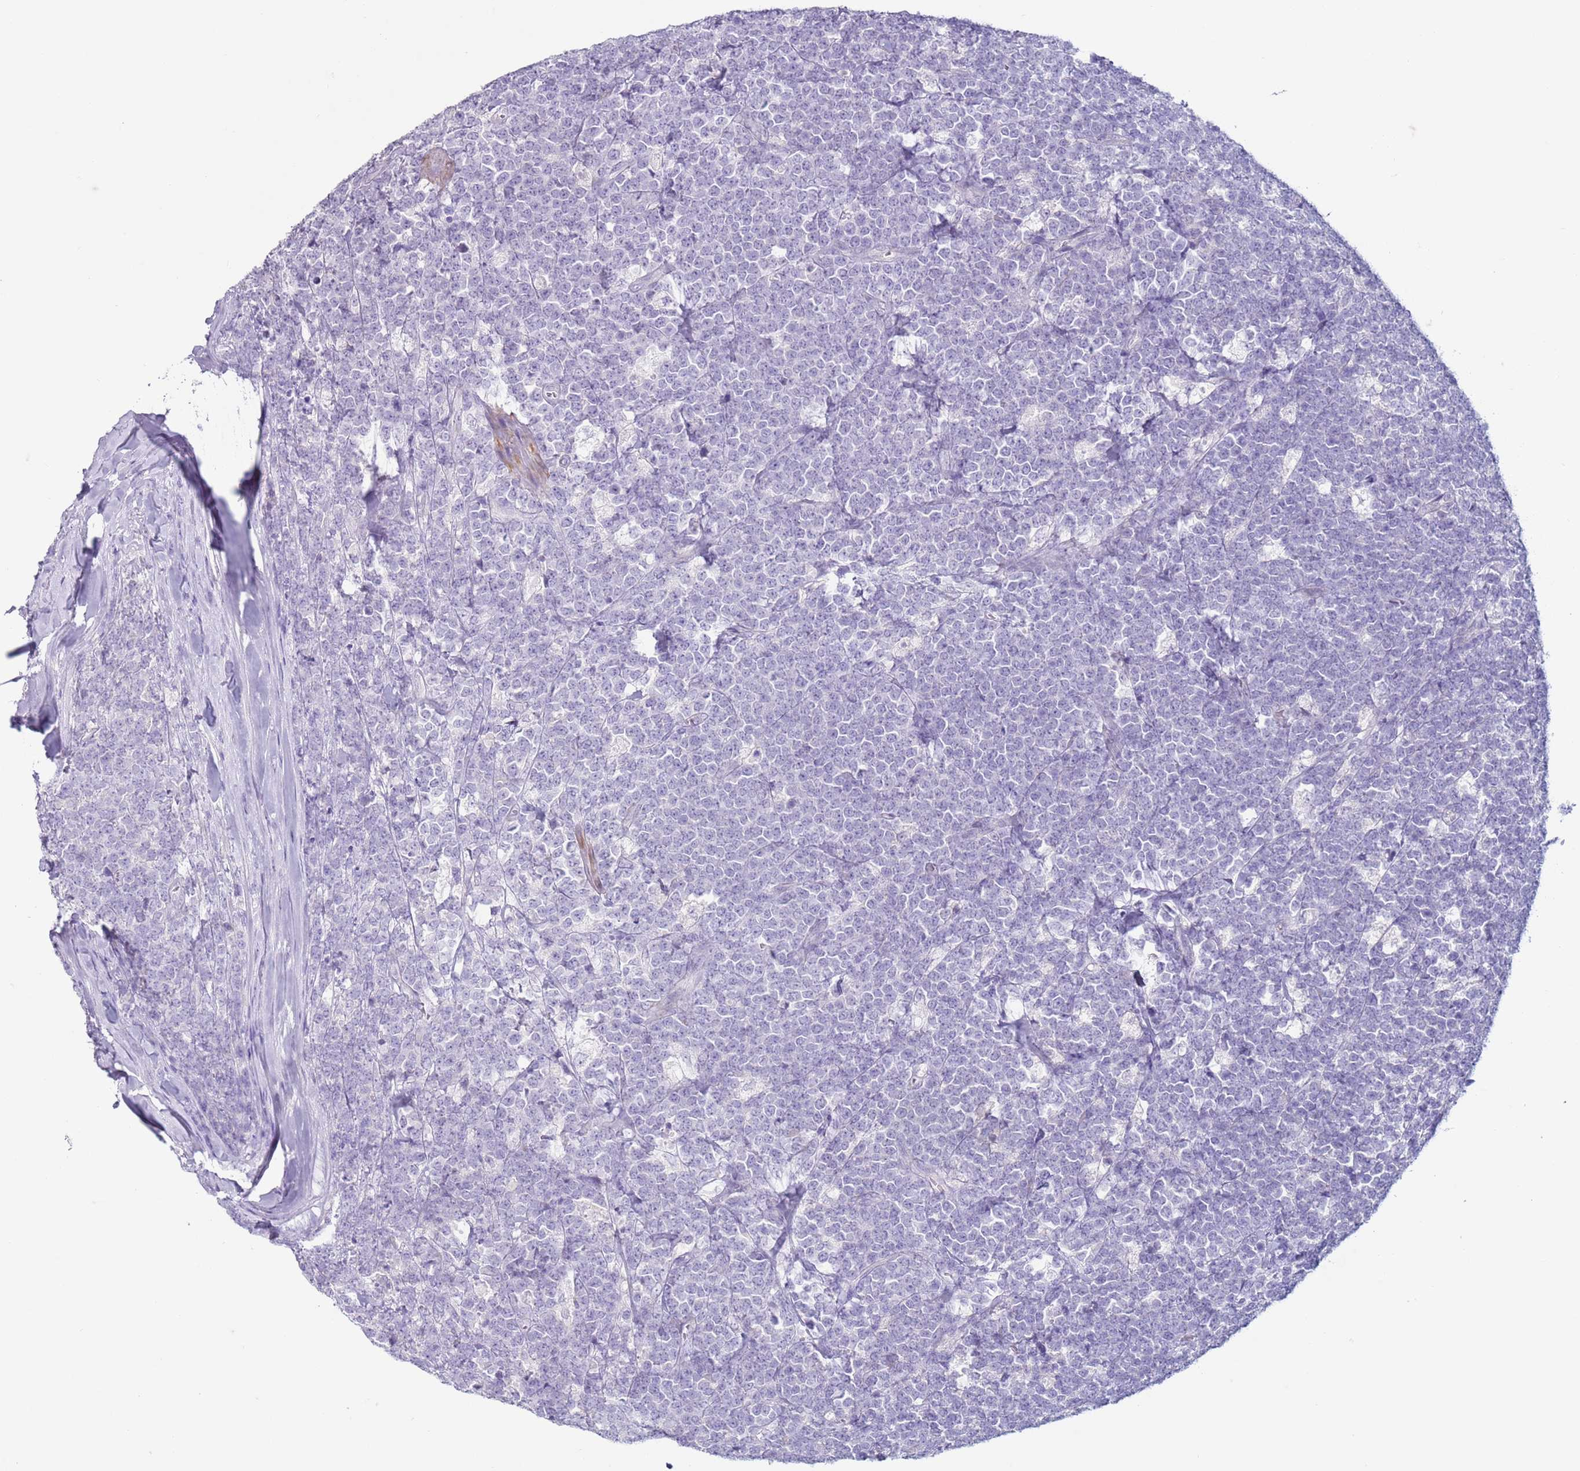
{"staining": {"intensity": "negative", "quantity": "none", "location": "none"}, "tissue": "lymphoma", "cell_type": "Tumor cells", "image_type": "cancer", "snomed": [{"axis": "morphology", "description": "Malignant lymphoma, non-Hodgkin's type, High grade"}, {"axis": "topography", "description": "Small intestine"}, {"axis": "topography", "description": "Colon"}], "caption": "A photomicrograph of high-grade malignant lymphoma, non-Hodgkin's type stained for a protein reveals no brown staining in tumor cells. (DAB (3,3'-diaminobenzidine) immunohistochemistry (IHC) visualized using brightfield microscopy, high magnification).", "gene": "NPAP1", "patient": {"sex": "male", "age": 8}}